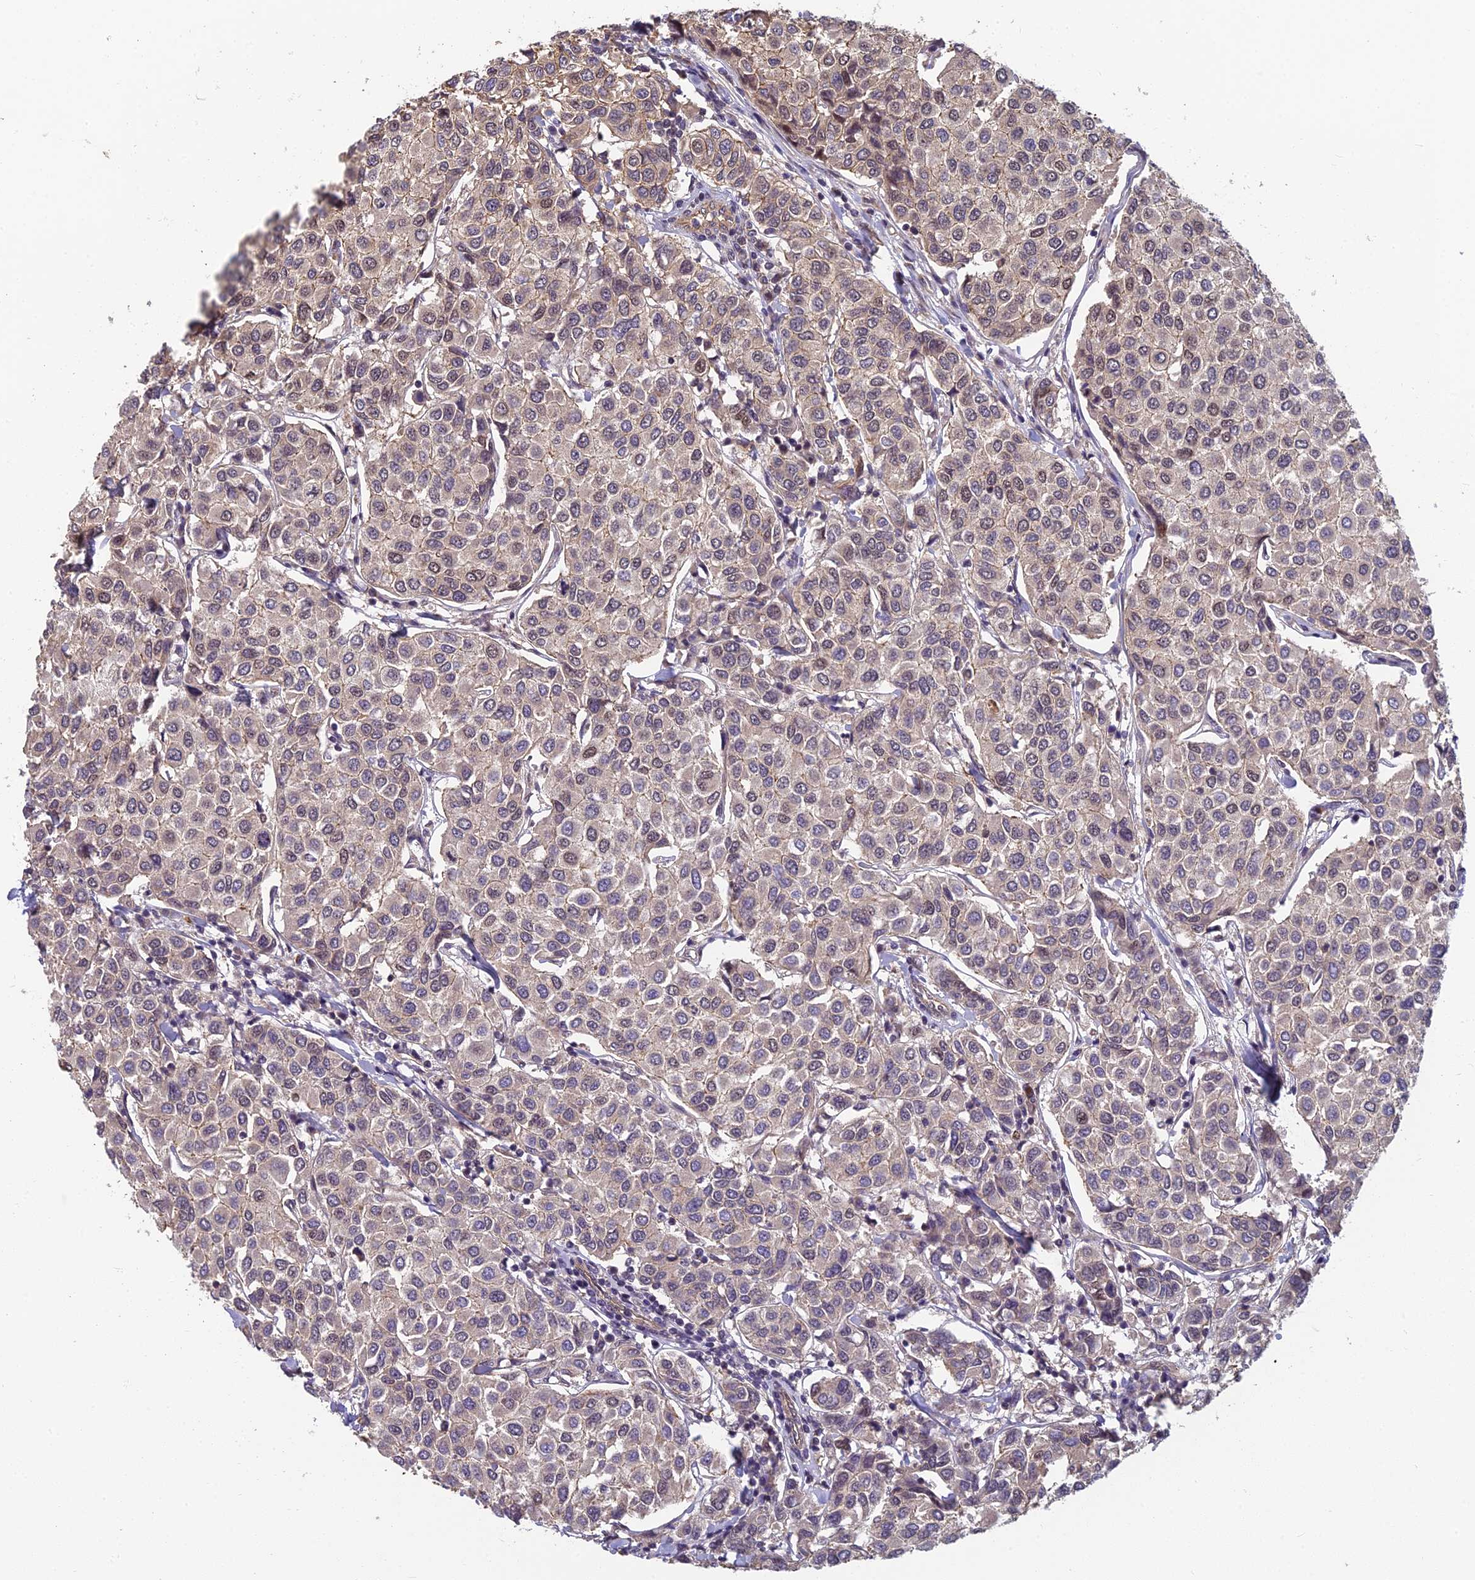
{"staining": {"intensity": "weak", "quantity": "<25%", "location": "cytoplasmic/membranous"}, "tissue": "breast cancer", "cell_type": "Tumor cells", "image_type": "cancer", "snomed": [{"axis": "morphology", "description": "Duct carcinoma"}, {"axis": "topography", "description": "Breast"}], "caption": "A histopathology image of human breast cancer is negative for staining in tumor cells. Brightfield microscopy of IHC stained with DAB (3,3'-diaminobenzidine) (brown) and hematoxylin (blue), captured at high magnification.", "gene": "PIKFYVE", "patient": {"sex": "female", "age": 55}}